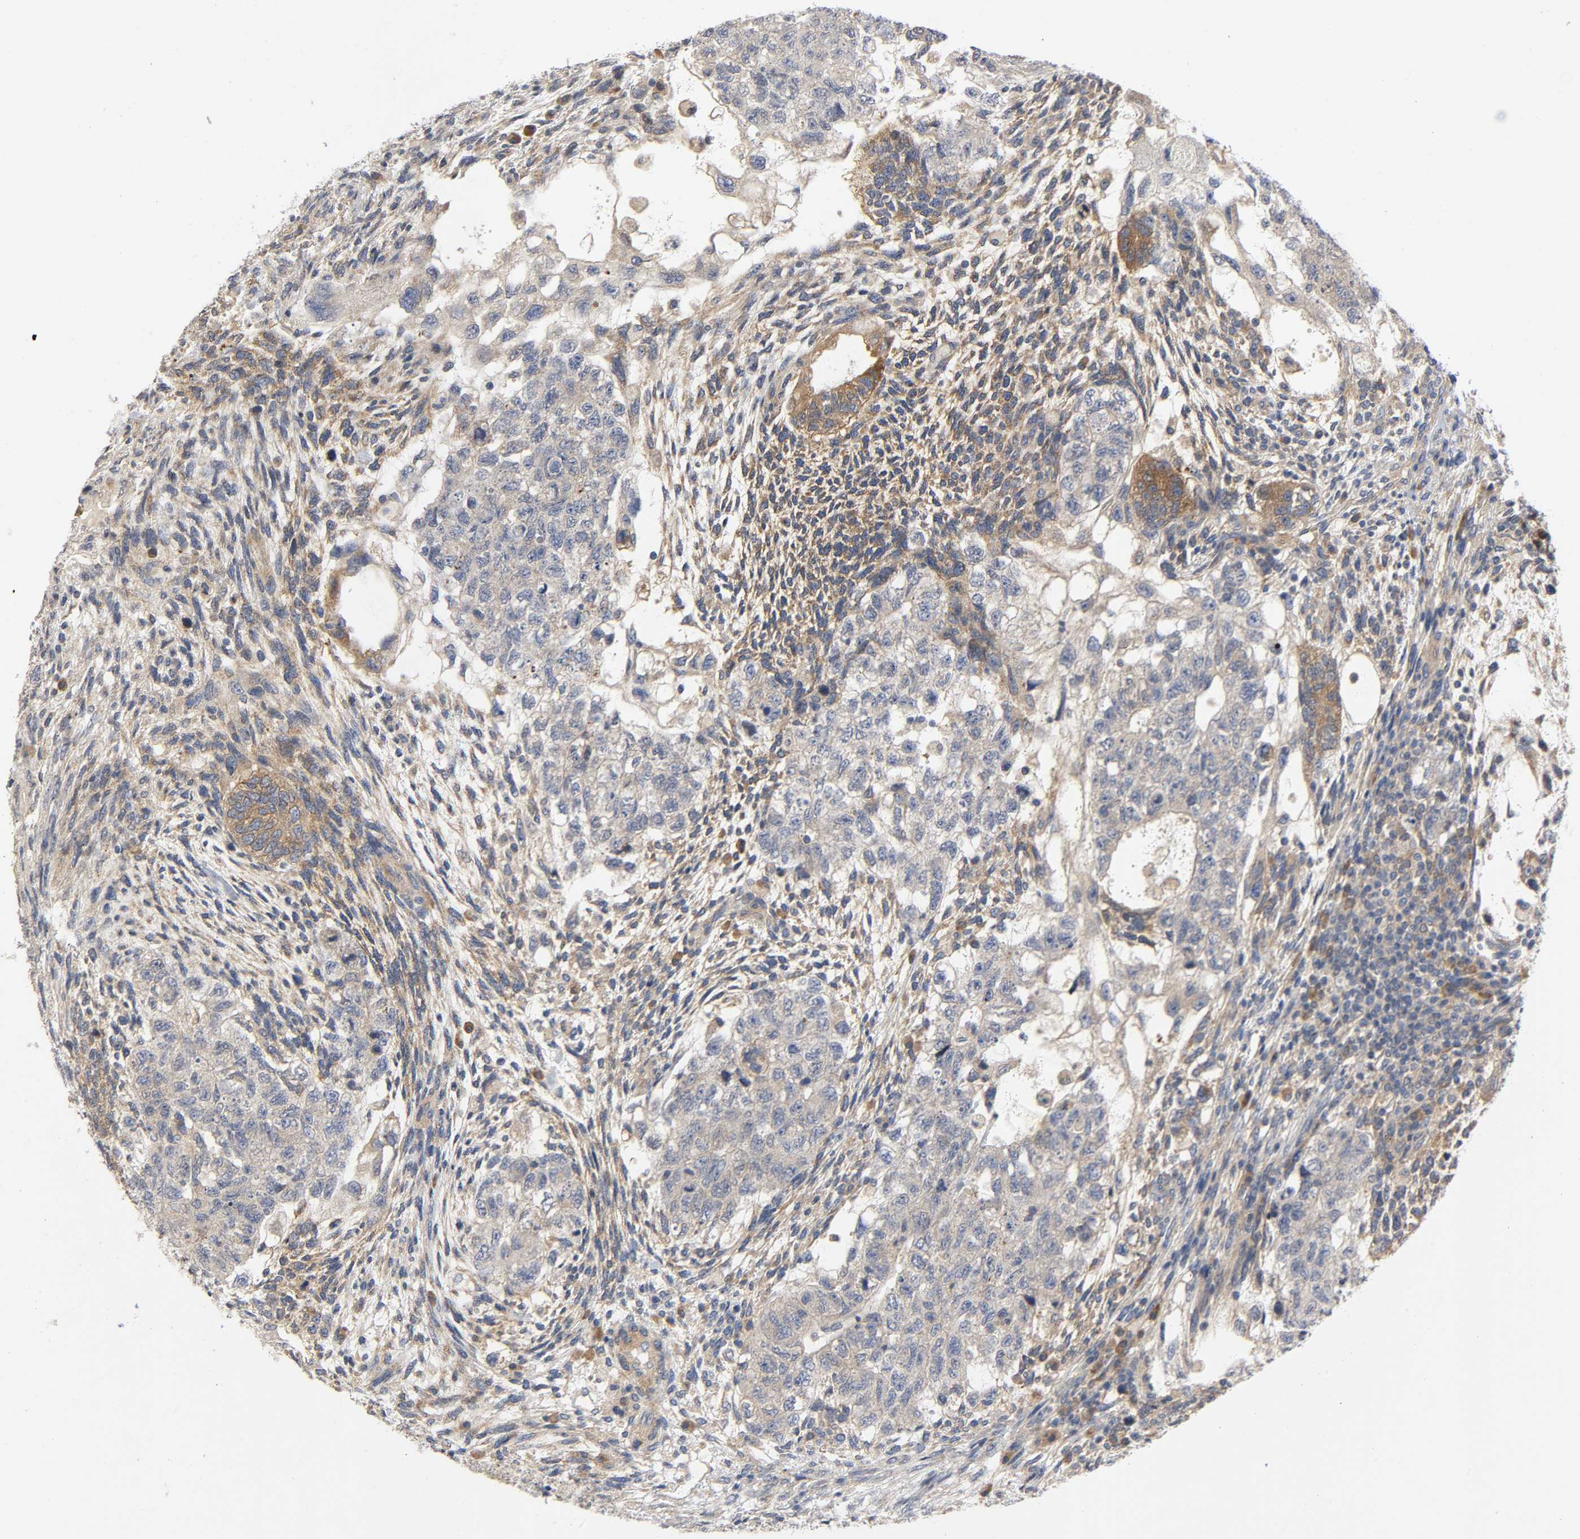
{"staining": {"intensity": "moderate", "quantity": ">75%", "location": "cytoplasmic/membranous"}, "tissue": "testis cancer", "cell_type": "Tumor cells", "image_type": "cancer", "snomed": [{"axis": "morphology", "description": "Normal tissue, NOS"}, {"axis": "morphology", "description": "Carcinoma, Embryonal, NOS"}, {"axis": "topography", "description": "Testis"}], "caption": "Embryonal carcinoma (testis) was stained to show a protein in brown. There is medium levels of moderate cytoplasmic/membranous positivity in approximately >75% of tumor cells.", "gene": "HDAC6", "patient": {"sex": "male", "age": 36}}